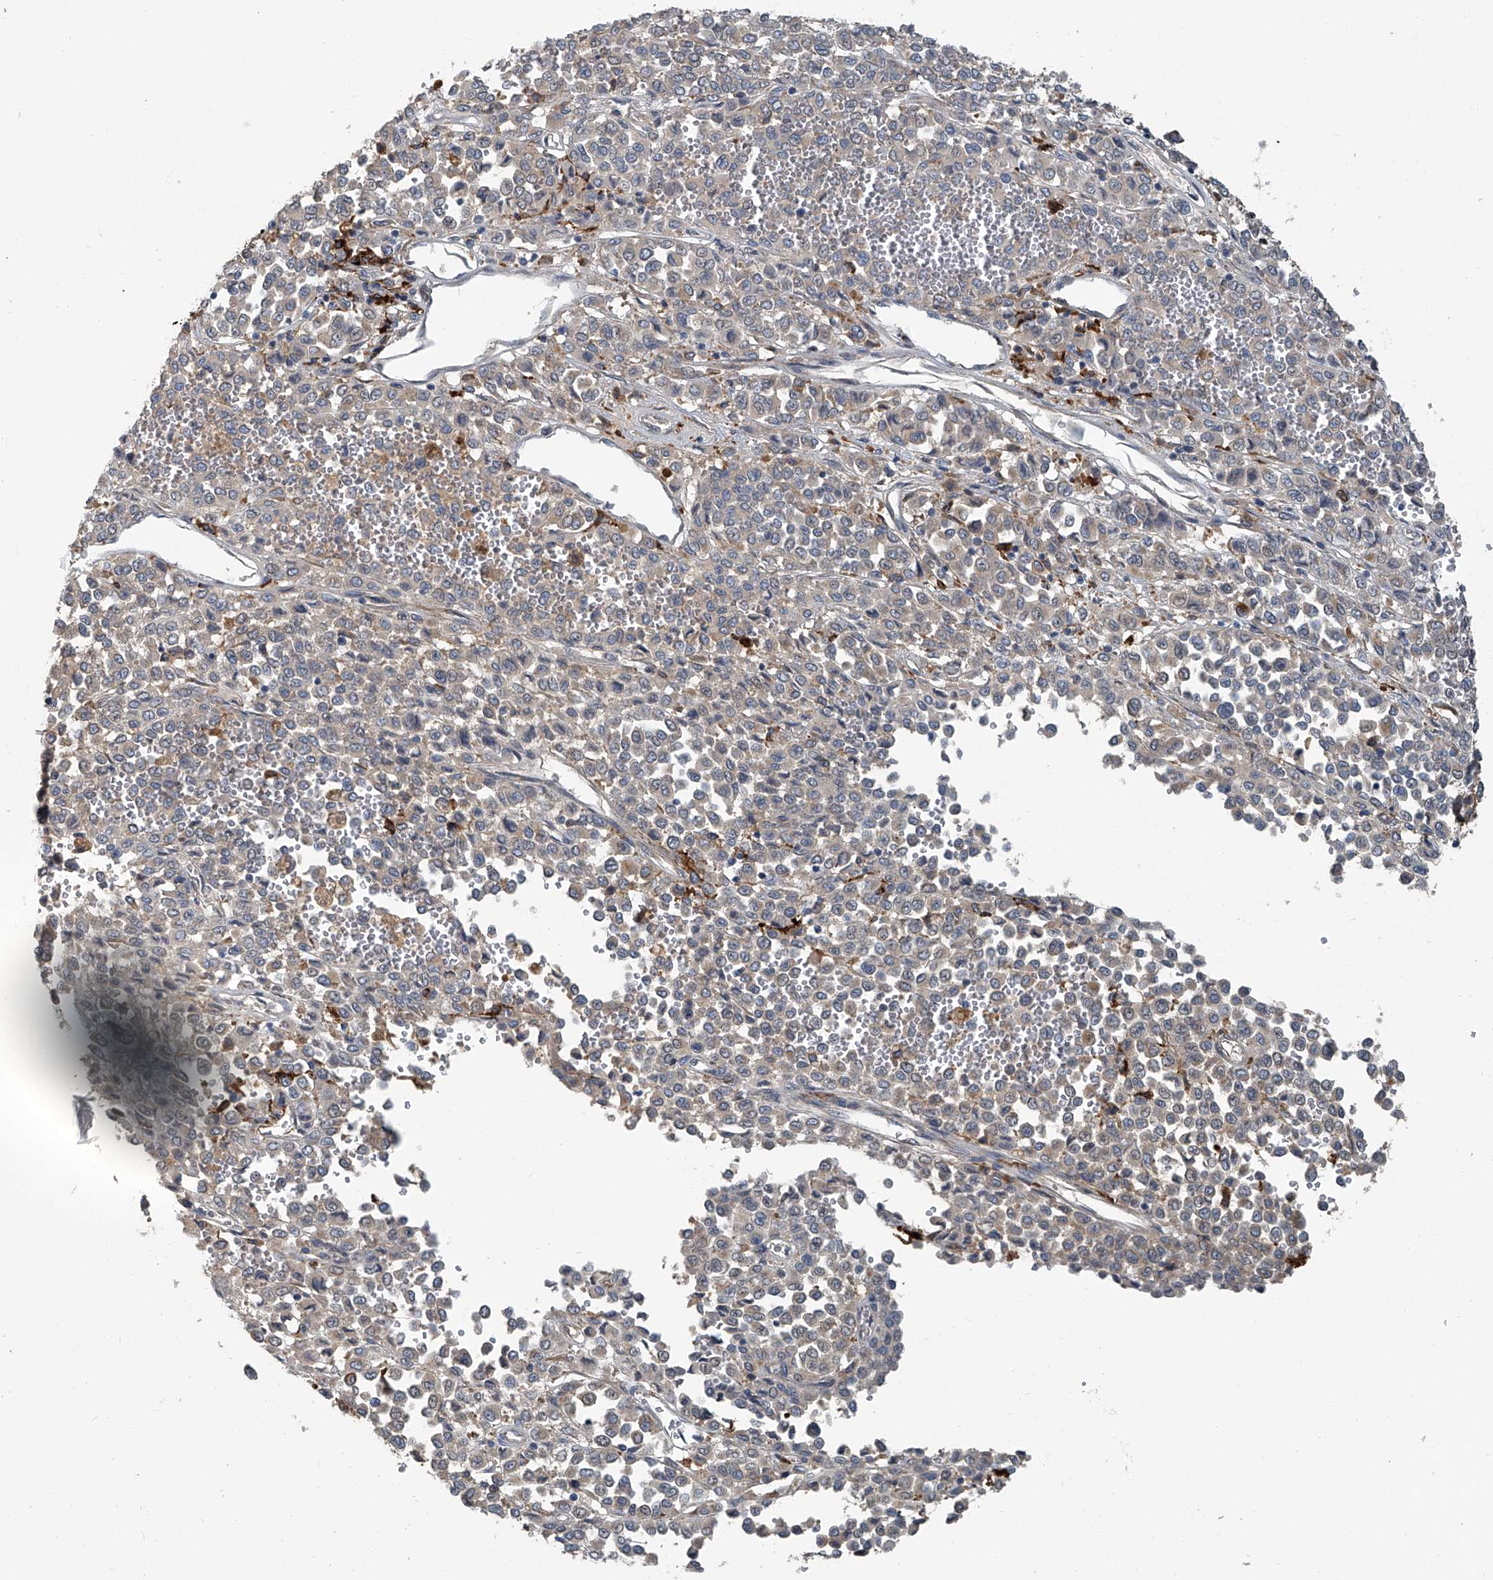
{"staining": {"intensity": "weak", "quantity": "<25%", "location": "cytoplasmic/membranous"}, "tissue": "melanoma", "cell_type": "Tumor cells", "image_type": "cancer", "snomed": [{"axis": "morphology", "description": "Malignant melanoma, Metastatic site"}, {"axis": "topography", "description": "Pancreas"}], "caption": "The micrograph exhibits no staining of tumor cells in malignant melanoma (metastatic site).", "gene": "FAM167A", "patient": {"sex": "female", "age": 30}}